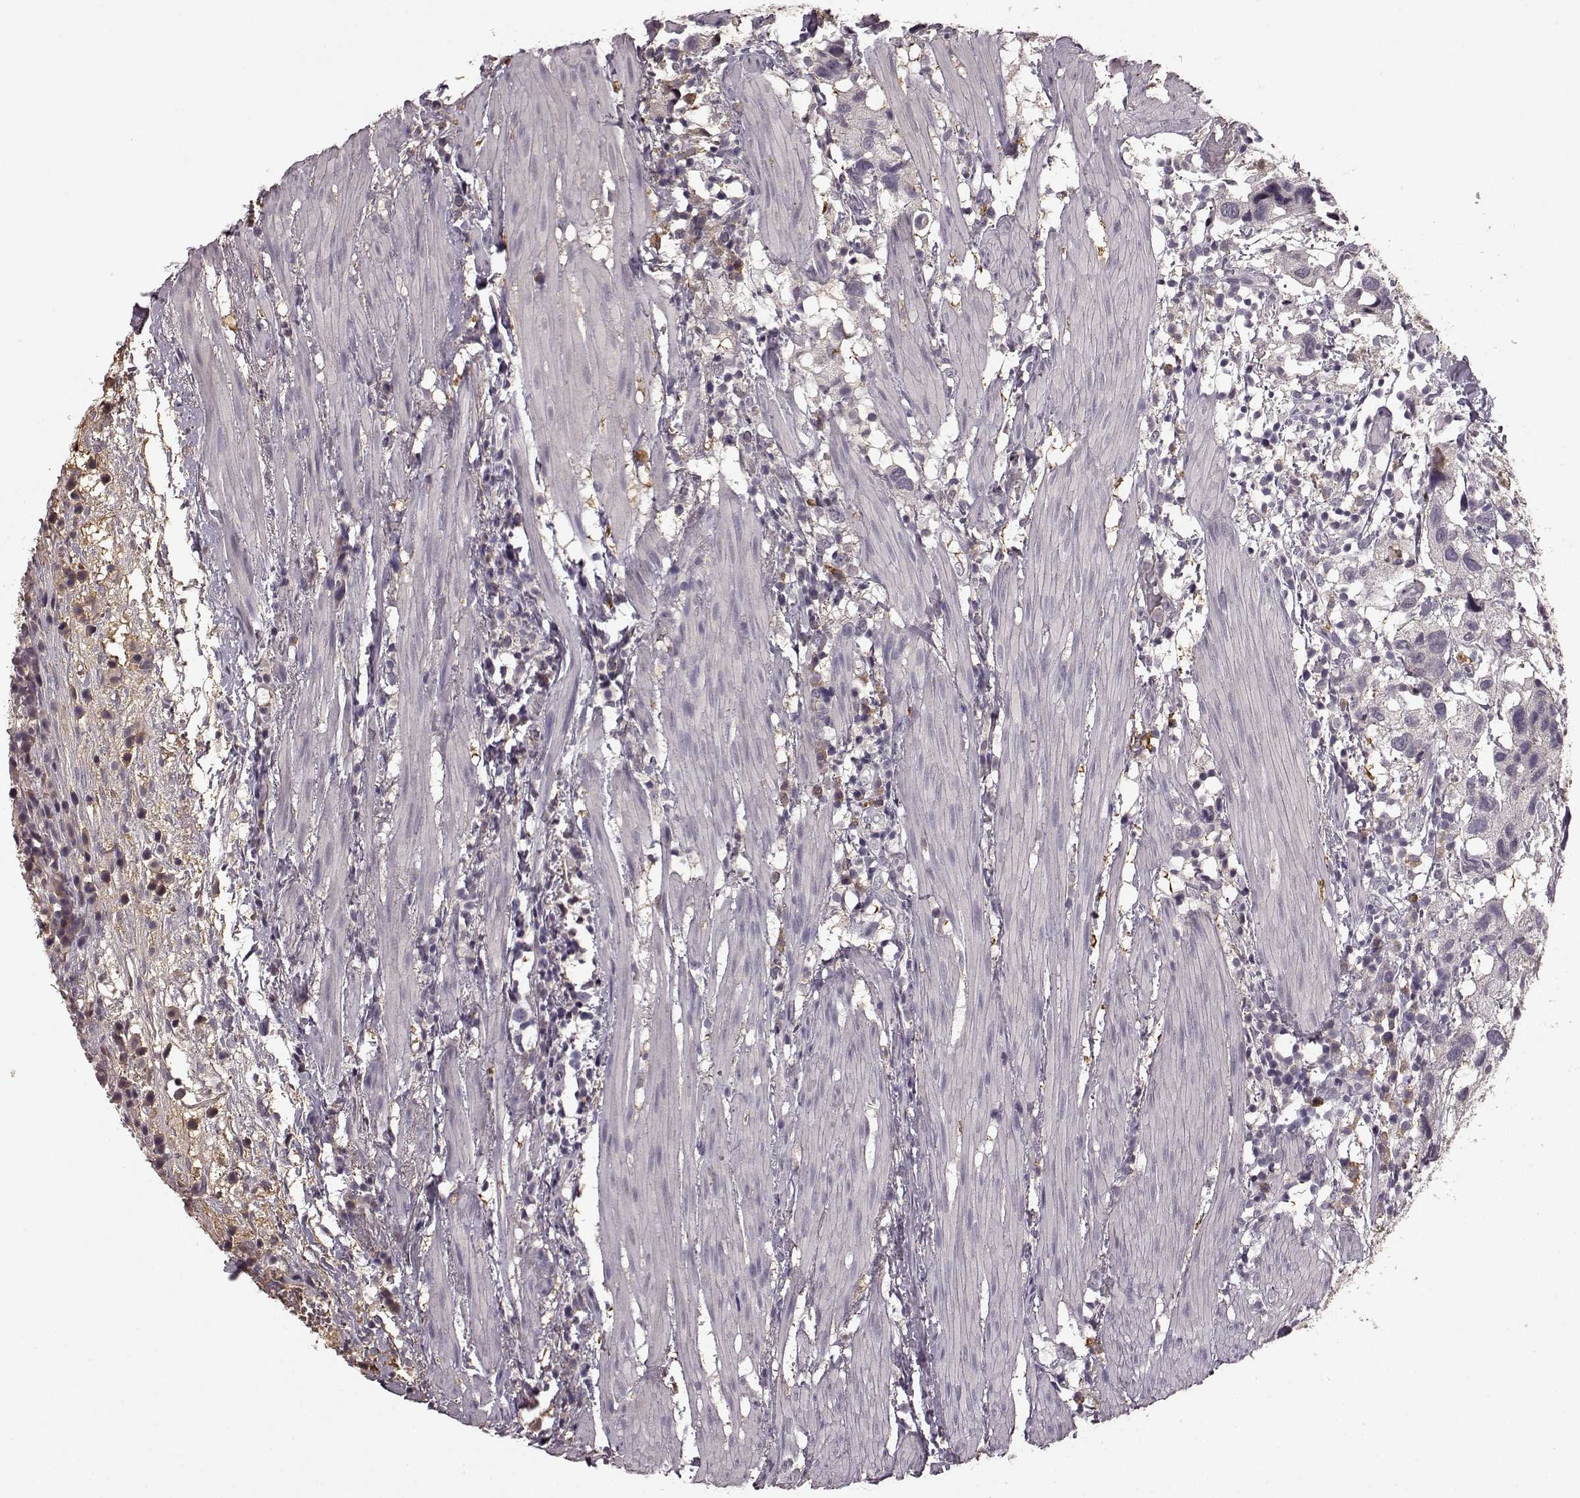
{"staining": {"intensity": "negative", "quantity": "none", "location": "none"}, "tissue": "urothelial cancer", "cell_type": "Tumor cells", "image_type": "cancer", "snomed": [{"axis": "morphology", "description": "Urothelial carcinoma, High grade"}, {"axis": "topography", "description": "Urinary bladder"}], "caption": "This is an IHC photomicrograph of human high-grade urothelial carcinoma. There is no expression in tumor cells.", "gene": "NRL", "patient": {"sex": "male", "age": 79}}